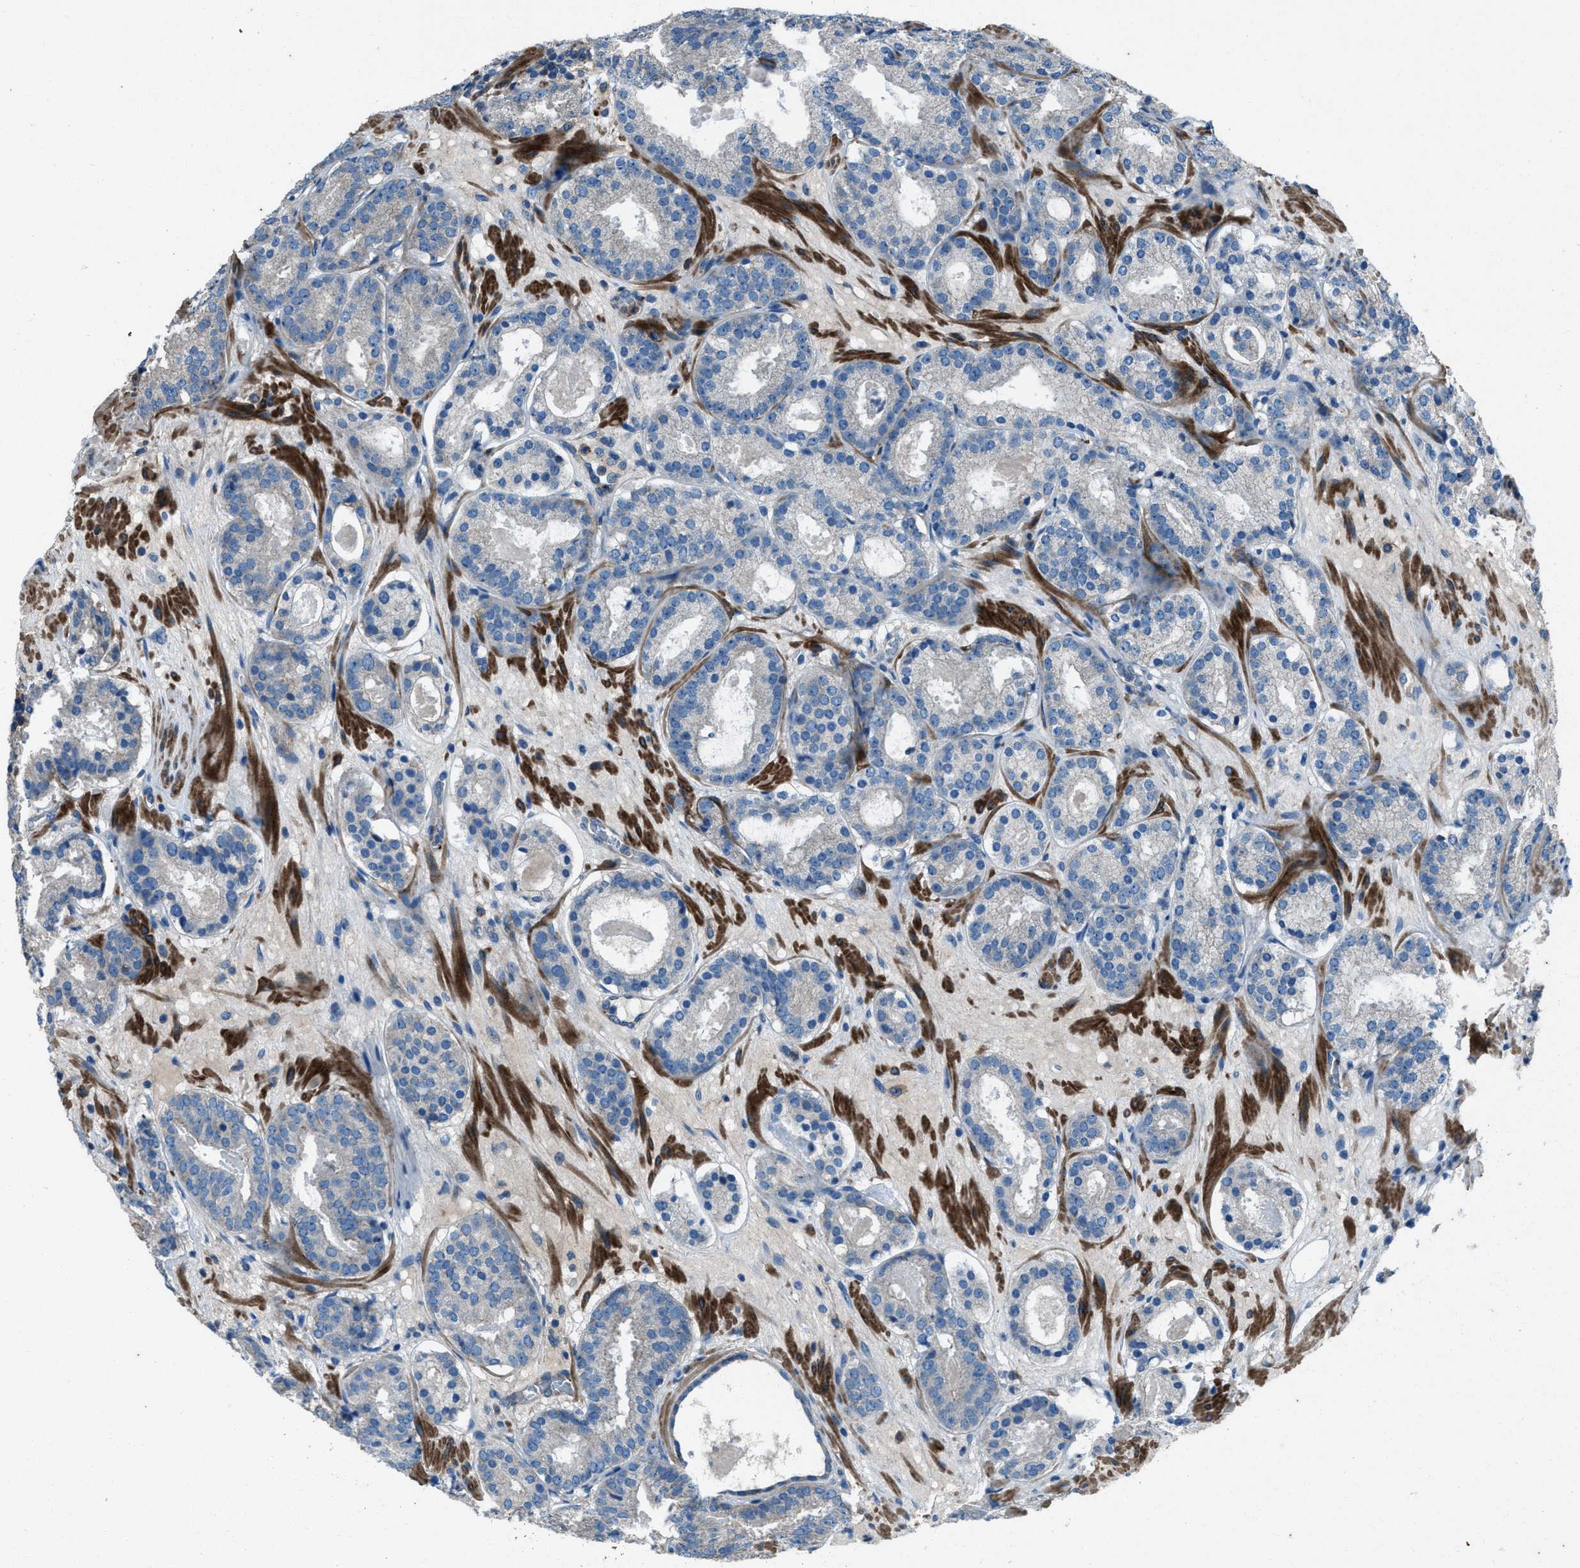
{"staining": {"intensity": "negative", "quantity": "none", "location": "none"}, "tissue": "prostate cancer", "cell_type": "Tumor cells", "image_type": "cancer", "snomed": [{"axis": "morphology", "description": "Adenocarcinoma, Low grade"}, {"axis": "topography", "description": "Prostate"}], "caption": "Tumor cells show no significant expression in low-grade adenocarcinoma (prostate). Nuclei are stained in blue.", "gene": "SVIL", "patient": {"sex": "male", "age": 69}}